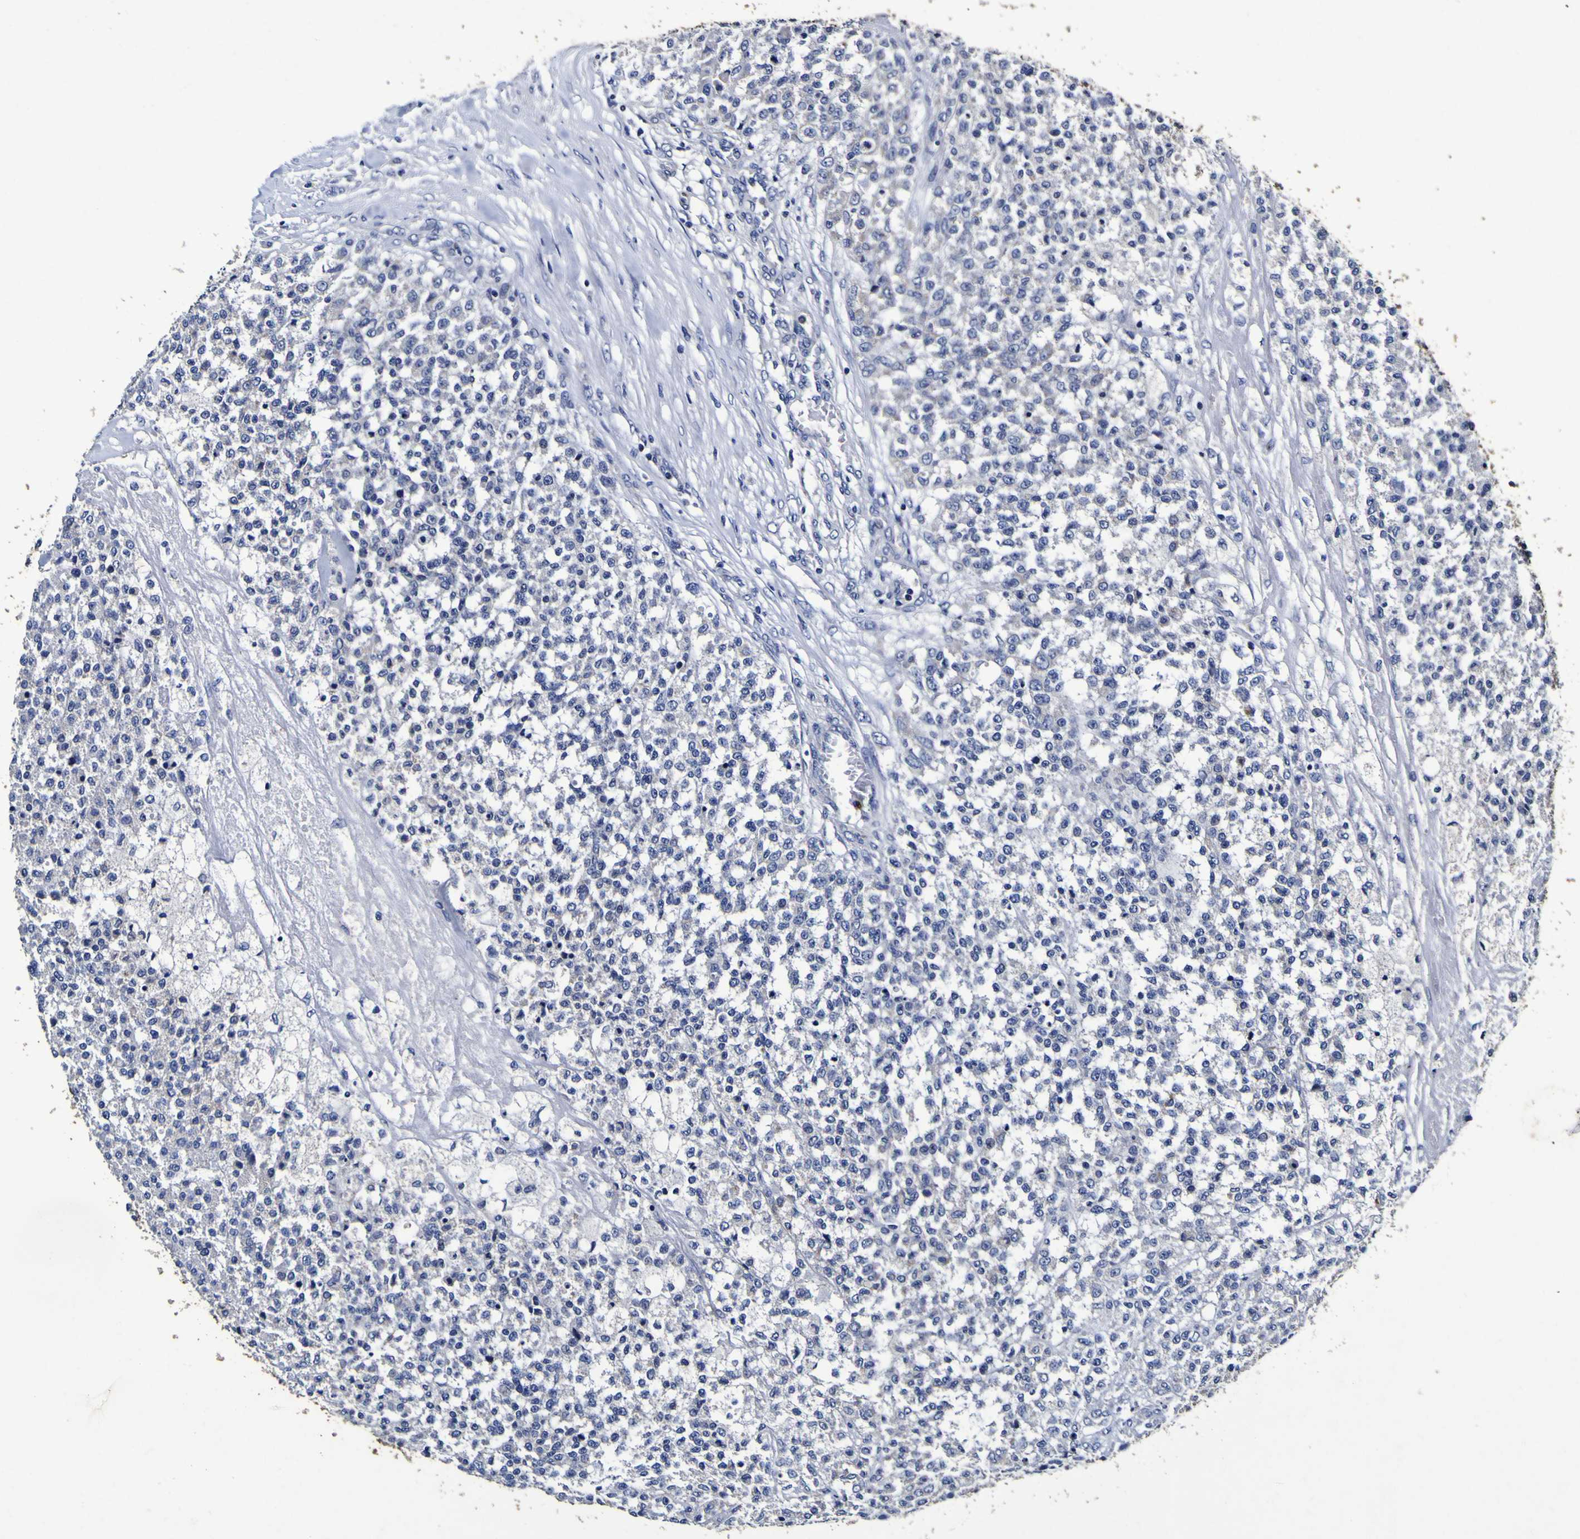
{"staining": {"intensity": "negative", "quantity": "none", "location": "none"}, "tissue": "testis cancer", "cell_type": "Tumor cells", "image_type": "cancer", "snomed": [{"axis": "morphology", "description": "Seminoma, NOS"}, {"axis": "topography", "description": "Testis"}], "caption": "Testis cancer (seminoma) stained for a protein using immunohistochemistry demonstrates no expression tumor cells.", "gene": "PANK4", "patient": {"sex": "male", "age": 59}}